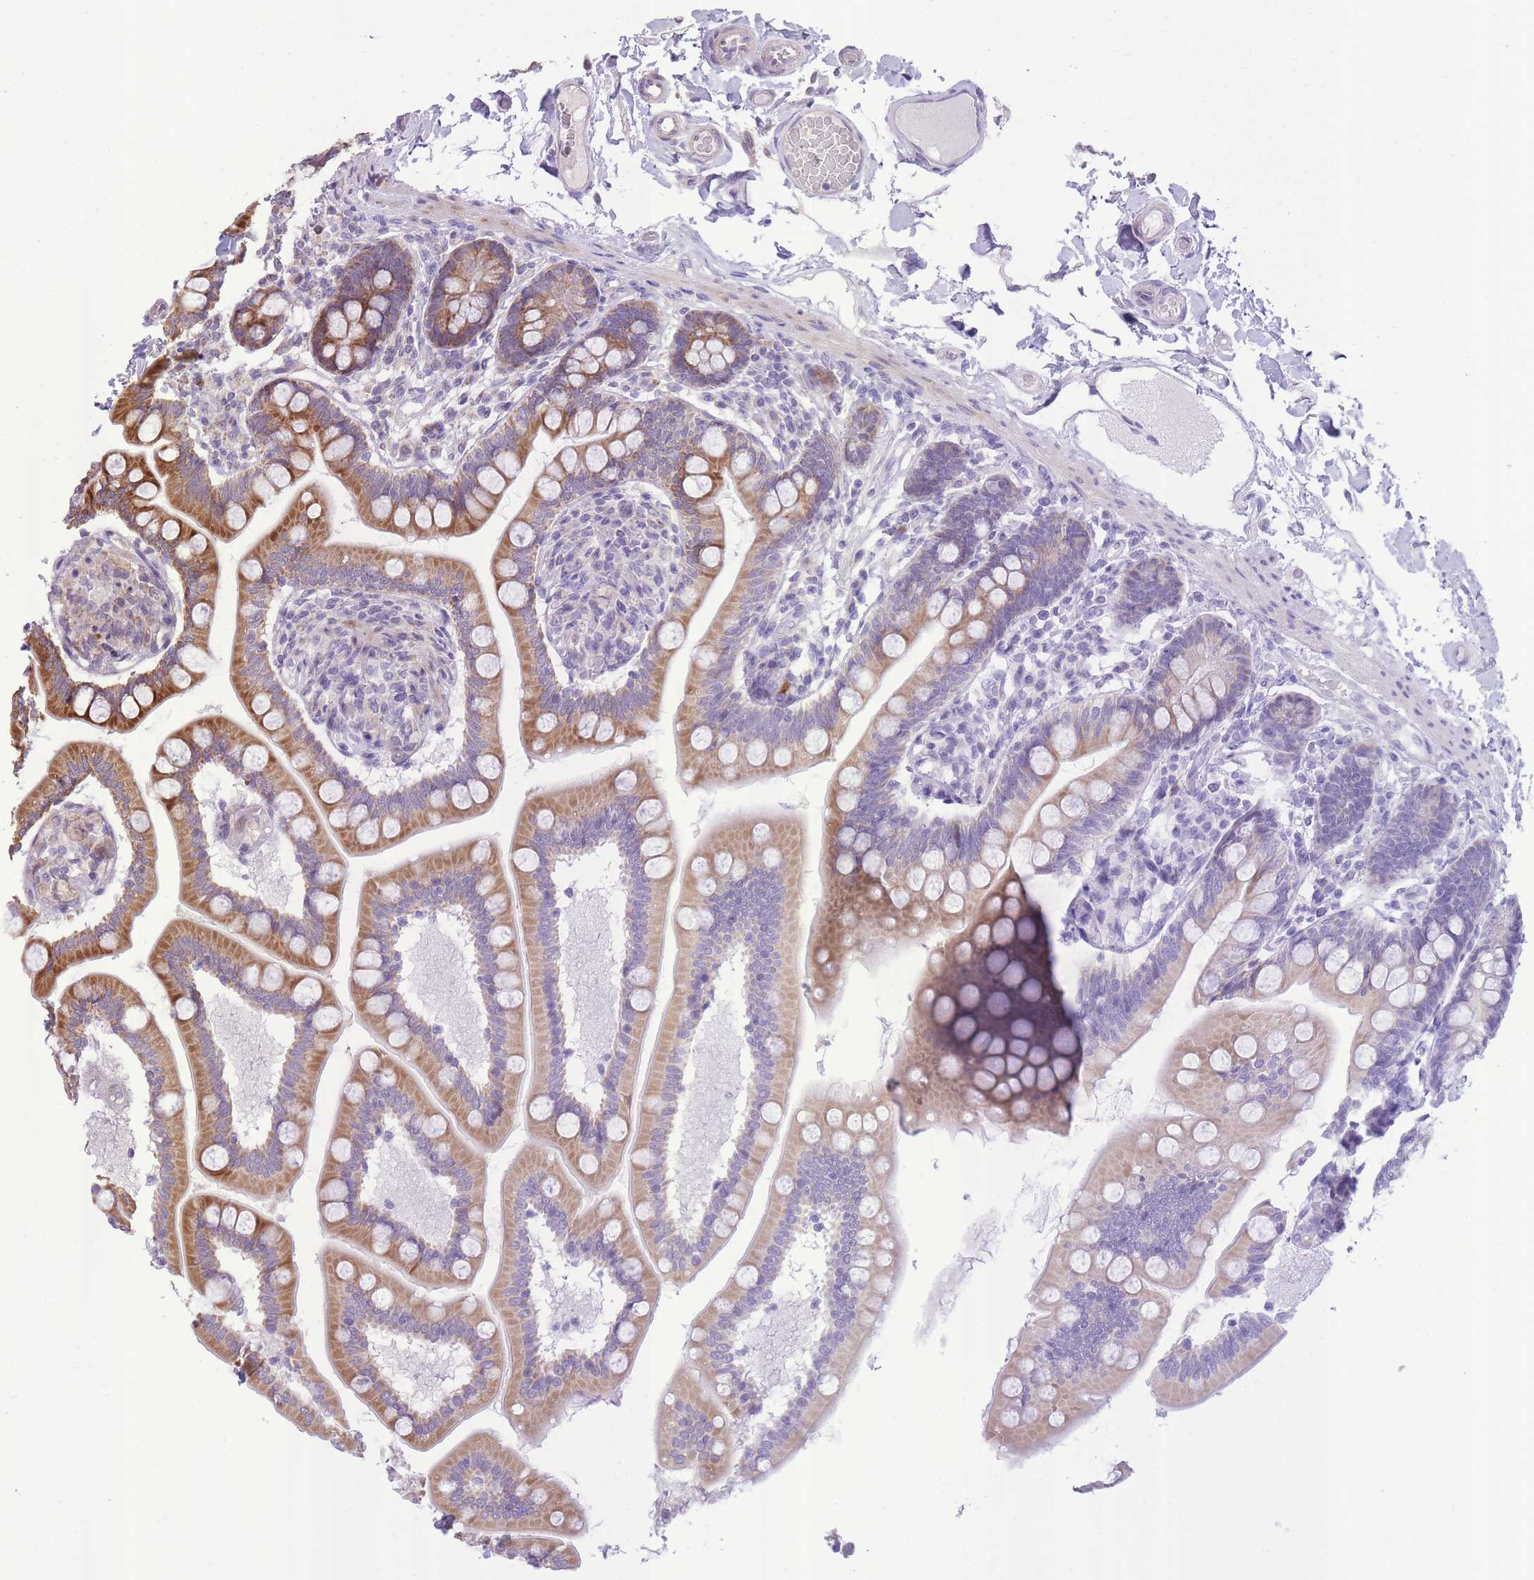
{"staining": {"intensity": "strong", "quantity": "<25%", "location": "cytoplasmic/membranous"}, "tissue": "small intestine", "cell_type": "Glandular cells", "image_type": "normal", "snomed": [{"axis": "morphology", "description": "Normal tissue, NOS"}, {"axis": "topography", "description": "Small intestine"}], "caption": "Brown immunohistochemical staining in normal small intestine displays strong cytoplasmic/membranous staining in approximately <25% of glandular cells. The staining is performed using DAB brown chromogen to label protein expression. The nuclei are counter-stained blue using hematoxylin.", "gene": "SLC4A4", "patient": {"sex": "female", "age": 64}}